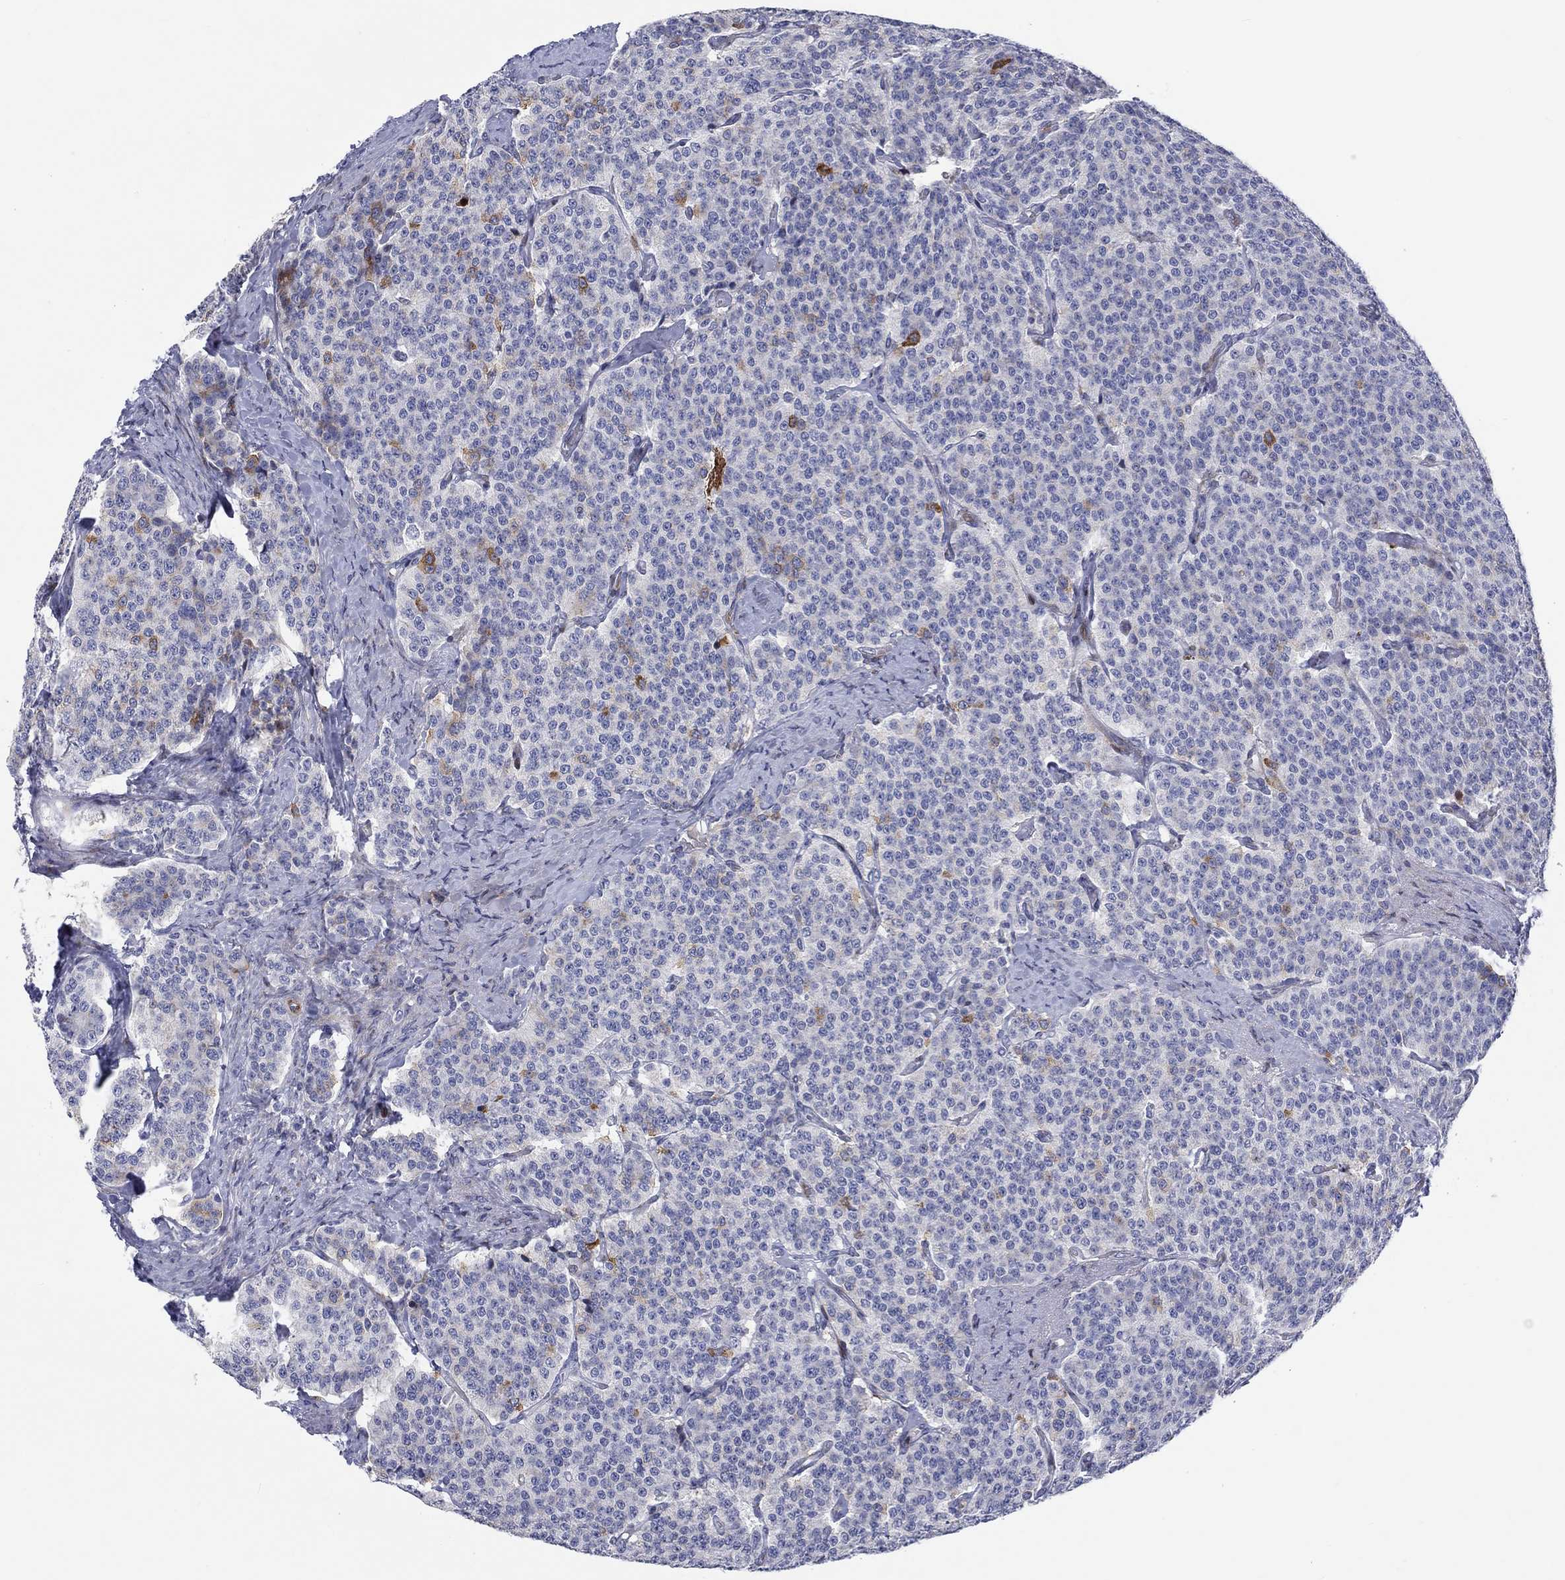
{"staining": {"intensity": "moderate", "quantity": "<25%", "location": "cytoplasmic/membranous"}, "tissue": "carcinoid", "cell_type": "Tumor cells", "image_type": "cancer", "snomed": [{"axis": "morphology", "description": "Carcinoid, malignant, NOS"}, {"axis": "topography", "description": "Small intestine"}], "caption": "The photomicrograph demonstrates a brown stain indicating the presence of a protein in the cytoplasmic/membranous of tumor cells in carcinoid (malignant). The protein is shown in brown color, while the nuclei are stained blue.", "gene": "ARHGAP36", "patient": {"sex": "female", "age": 58}}